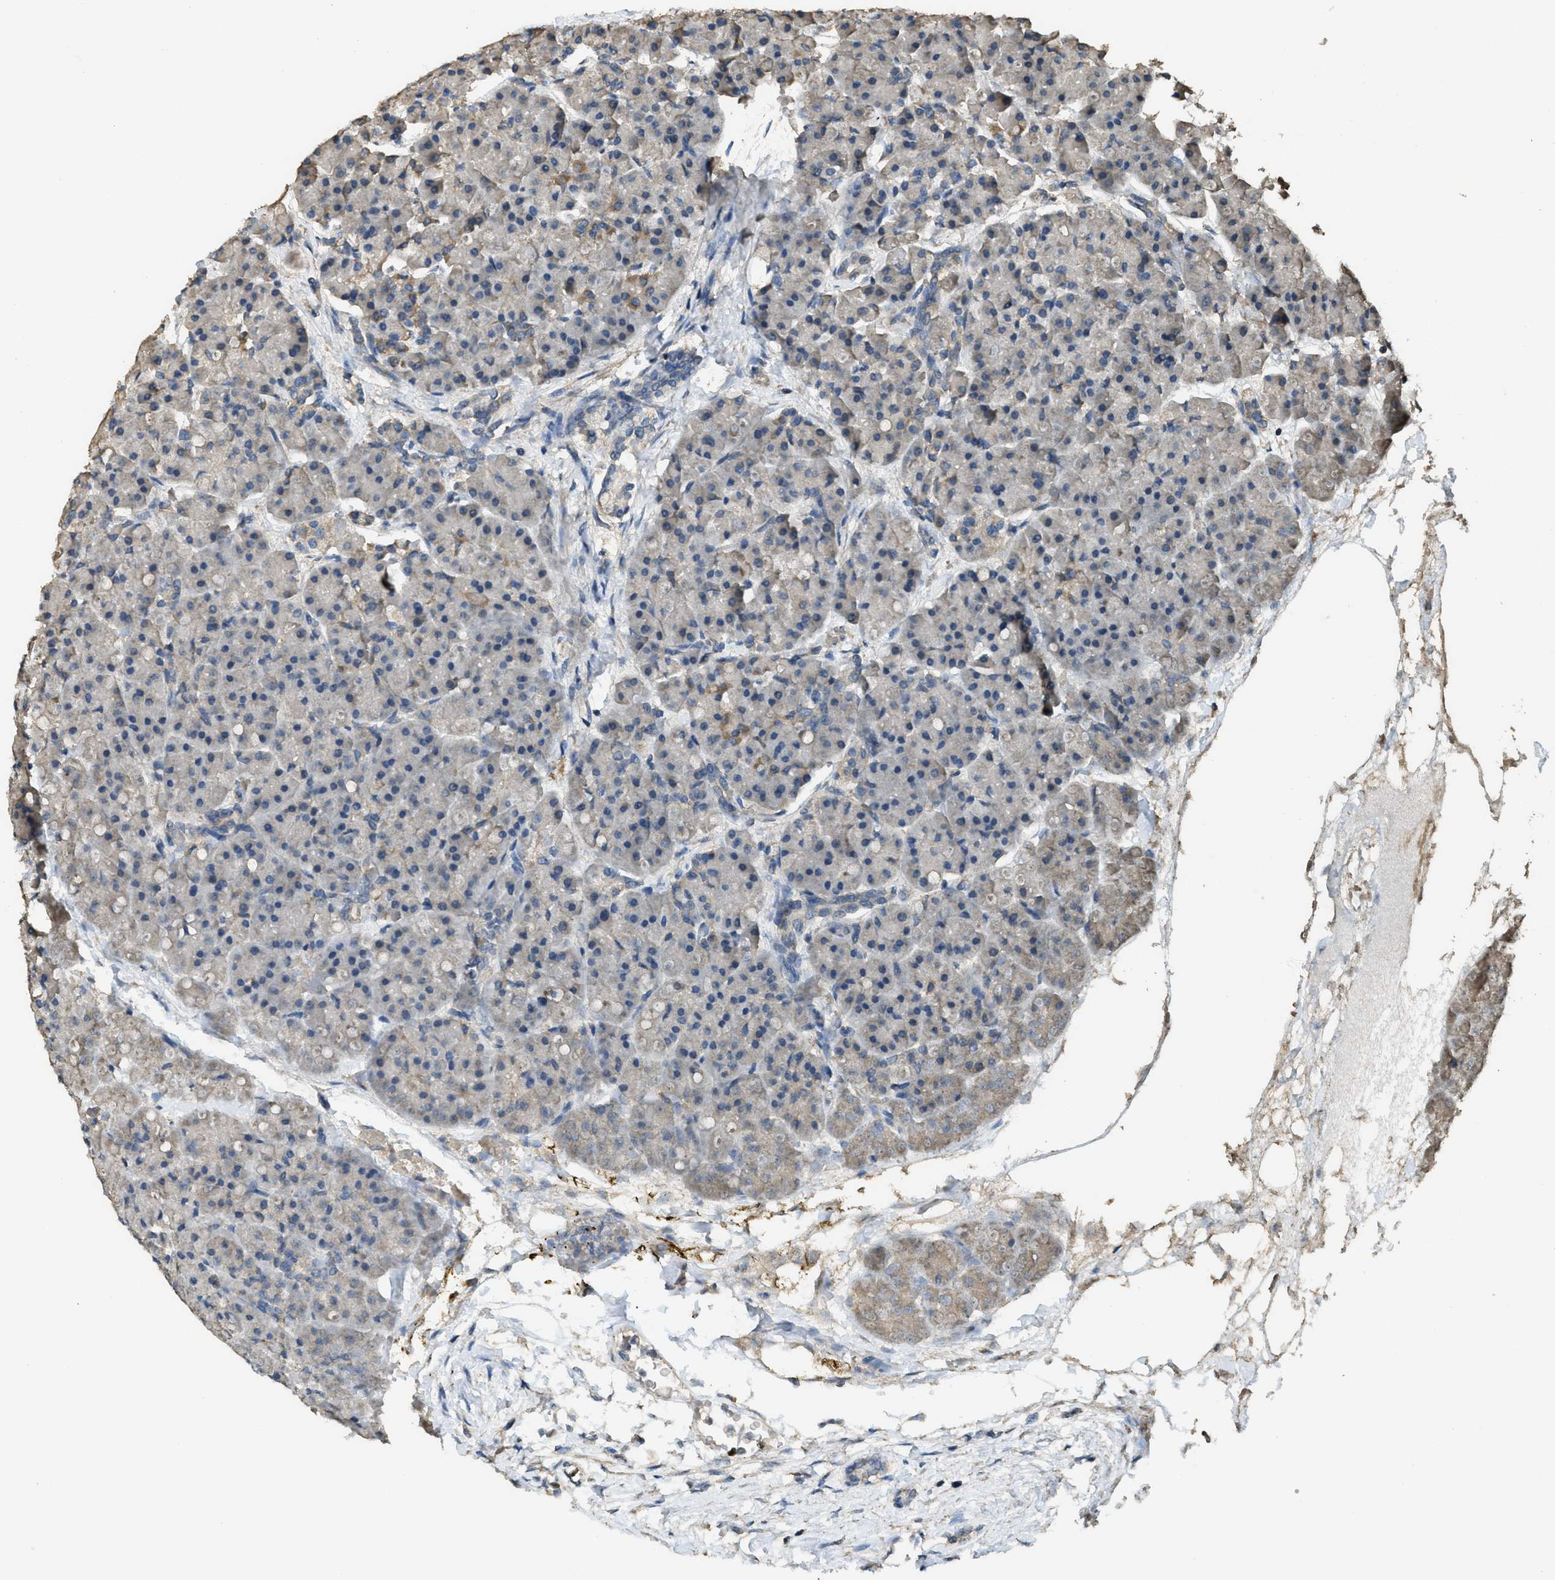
{"staining": {"intensity": "moderate", "quantity": ">75%", "location": "cytoplasmic/membranous"}, "tissue": "pancreas", "cell_type": "Exocrine glandular cells", "image_type": "normal", "snomed": [{"axis": "morphology", "description": "Normal tissue, NOS"}, {"axis": "topography", "description": "Pancreas"}], "caption": "A brown stain highlights moderate cytoplasmic/membranous expression of a protein in exocrine glandular cells of normal pancreas.", "gene": "CD276", "patient": {"sex": "female", "age": 70}}